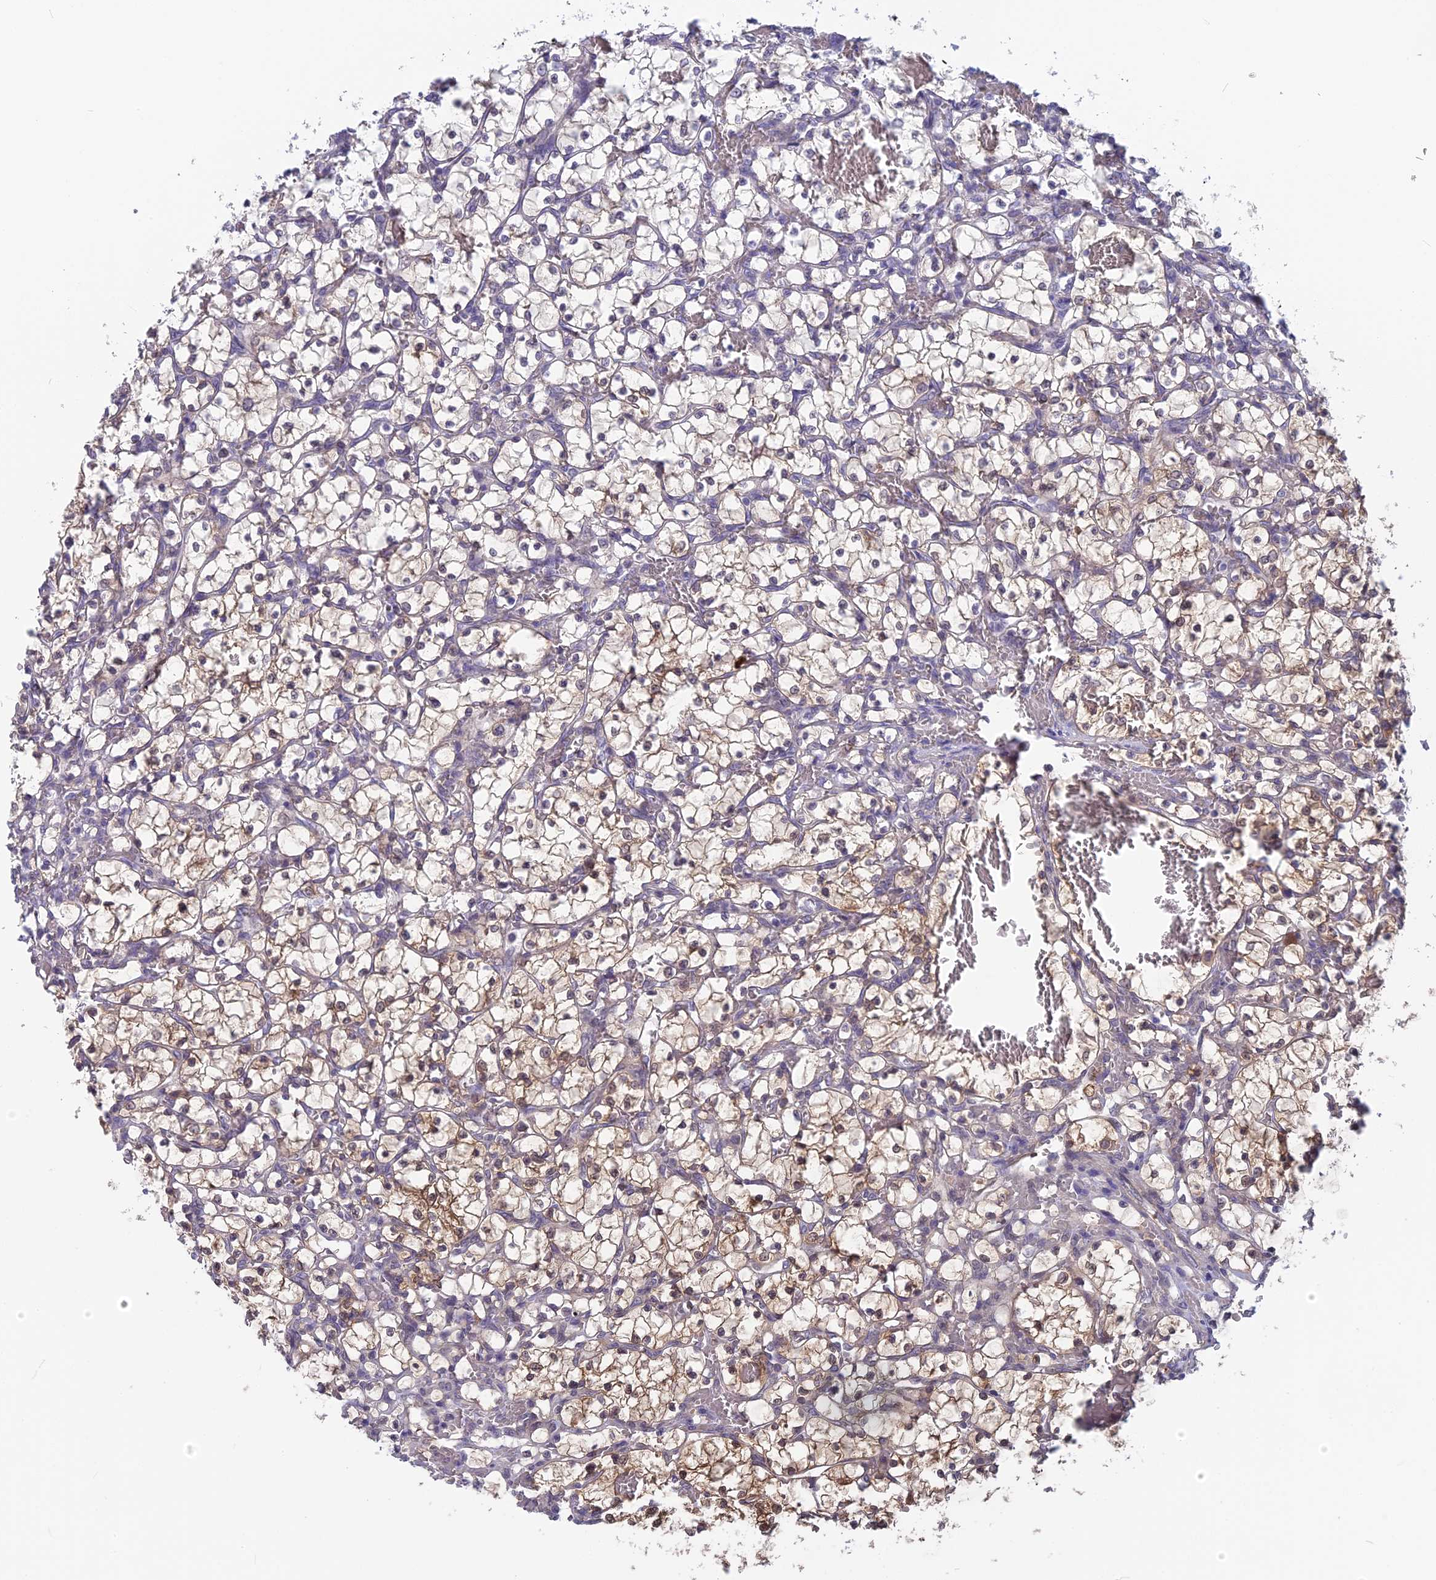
{"staining": {"intensity": "weak", "quantity": "<25%", "location": "cytoplasmic/membranous"}, "tissue": "renal cancer", "cell_type": "Tumor cells", "image_type": "cancer", "snomed": [{"axis": "morphology", "description": "Adenocarcinoma, NOS"}, {"axis": "topography", "description": "Kidney"}], "caption": "Renal adenocarcinoma stained for a protein using immunohistochemistry (IHC) reveals no staining tumor cells.", "gene": "MRI1", "patient": {"sex": "female", "age": 69}}